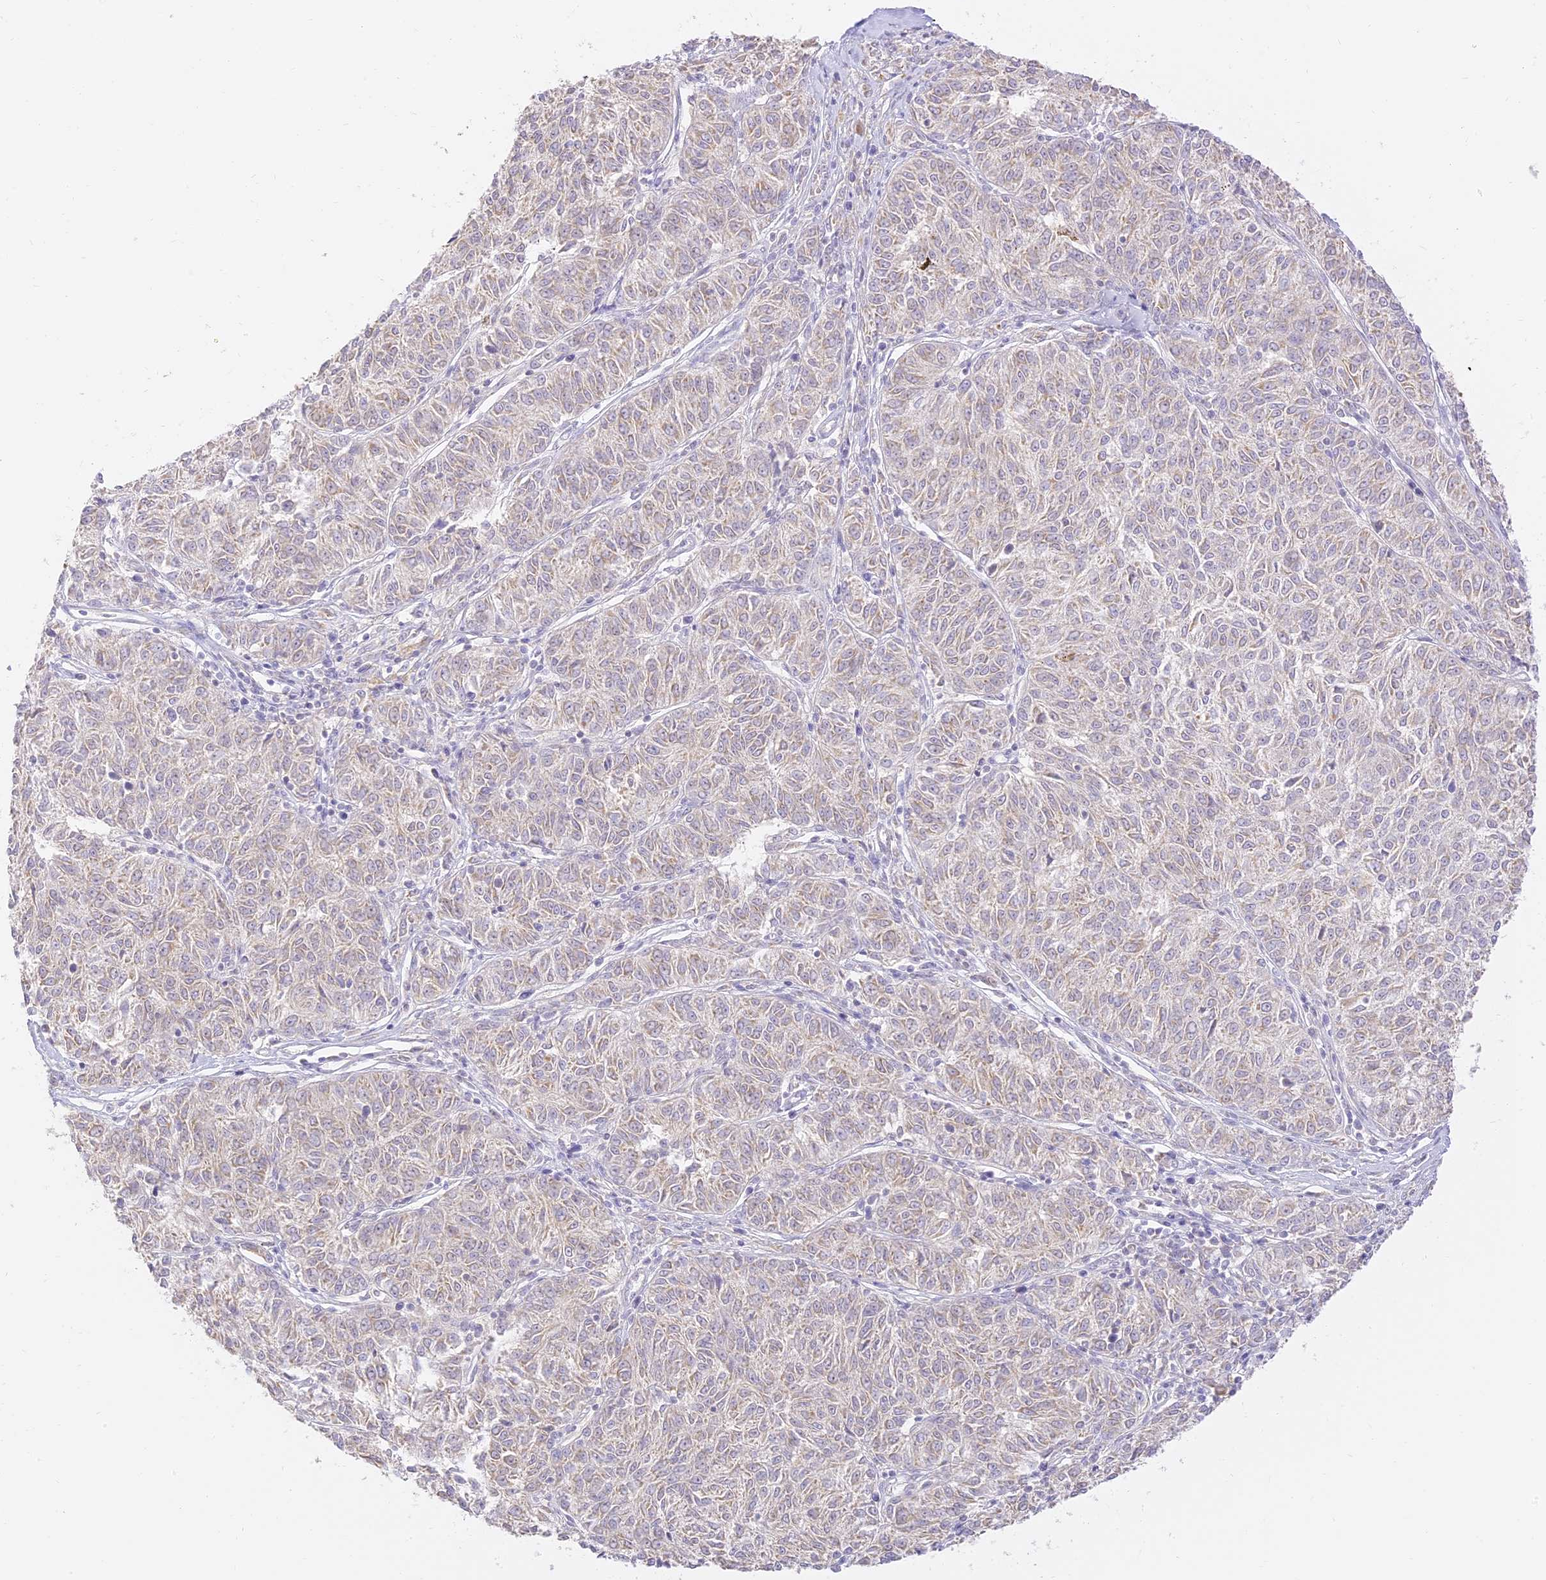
{"staining": {"intensity": "weak", "quantity": "<25%", "location": "cytoplasmic/membranous"}, "tissue": "melanoma", "cell_type": "Tumor cells", "image_type": "cancer", "snomed": [{"axis": "morphology", "description": "Malignant melanoma, NOS"}, {"axis": "topography", "description": "Skin"}], "caption": "Immunohistochemical staining of melanoma displays no significant staining in tumor cells. The staining is performed using DAB (3,3'-diaminobenzidine) brown chromogen with nuclei counter-stained in using hematoxylin.", "gene": "LRRC15", "patient": {"sex": "female", "age": 72}}